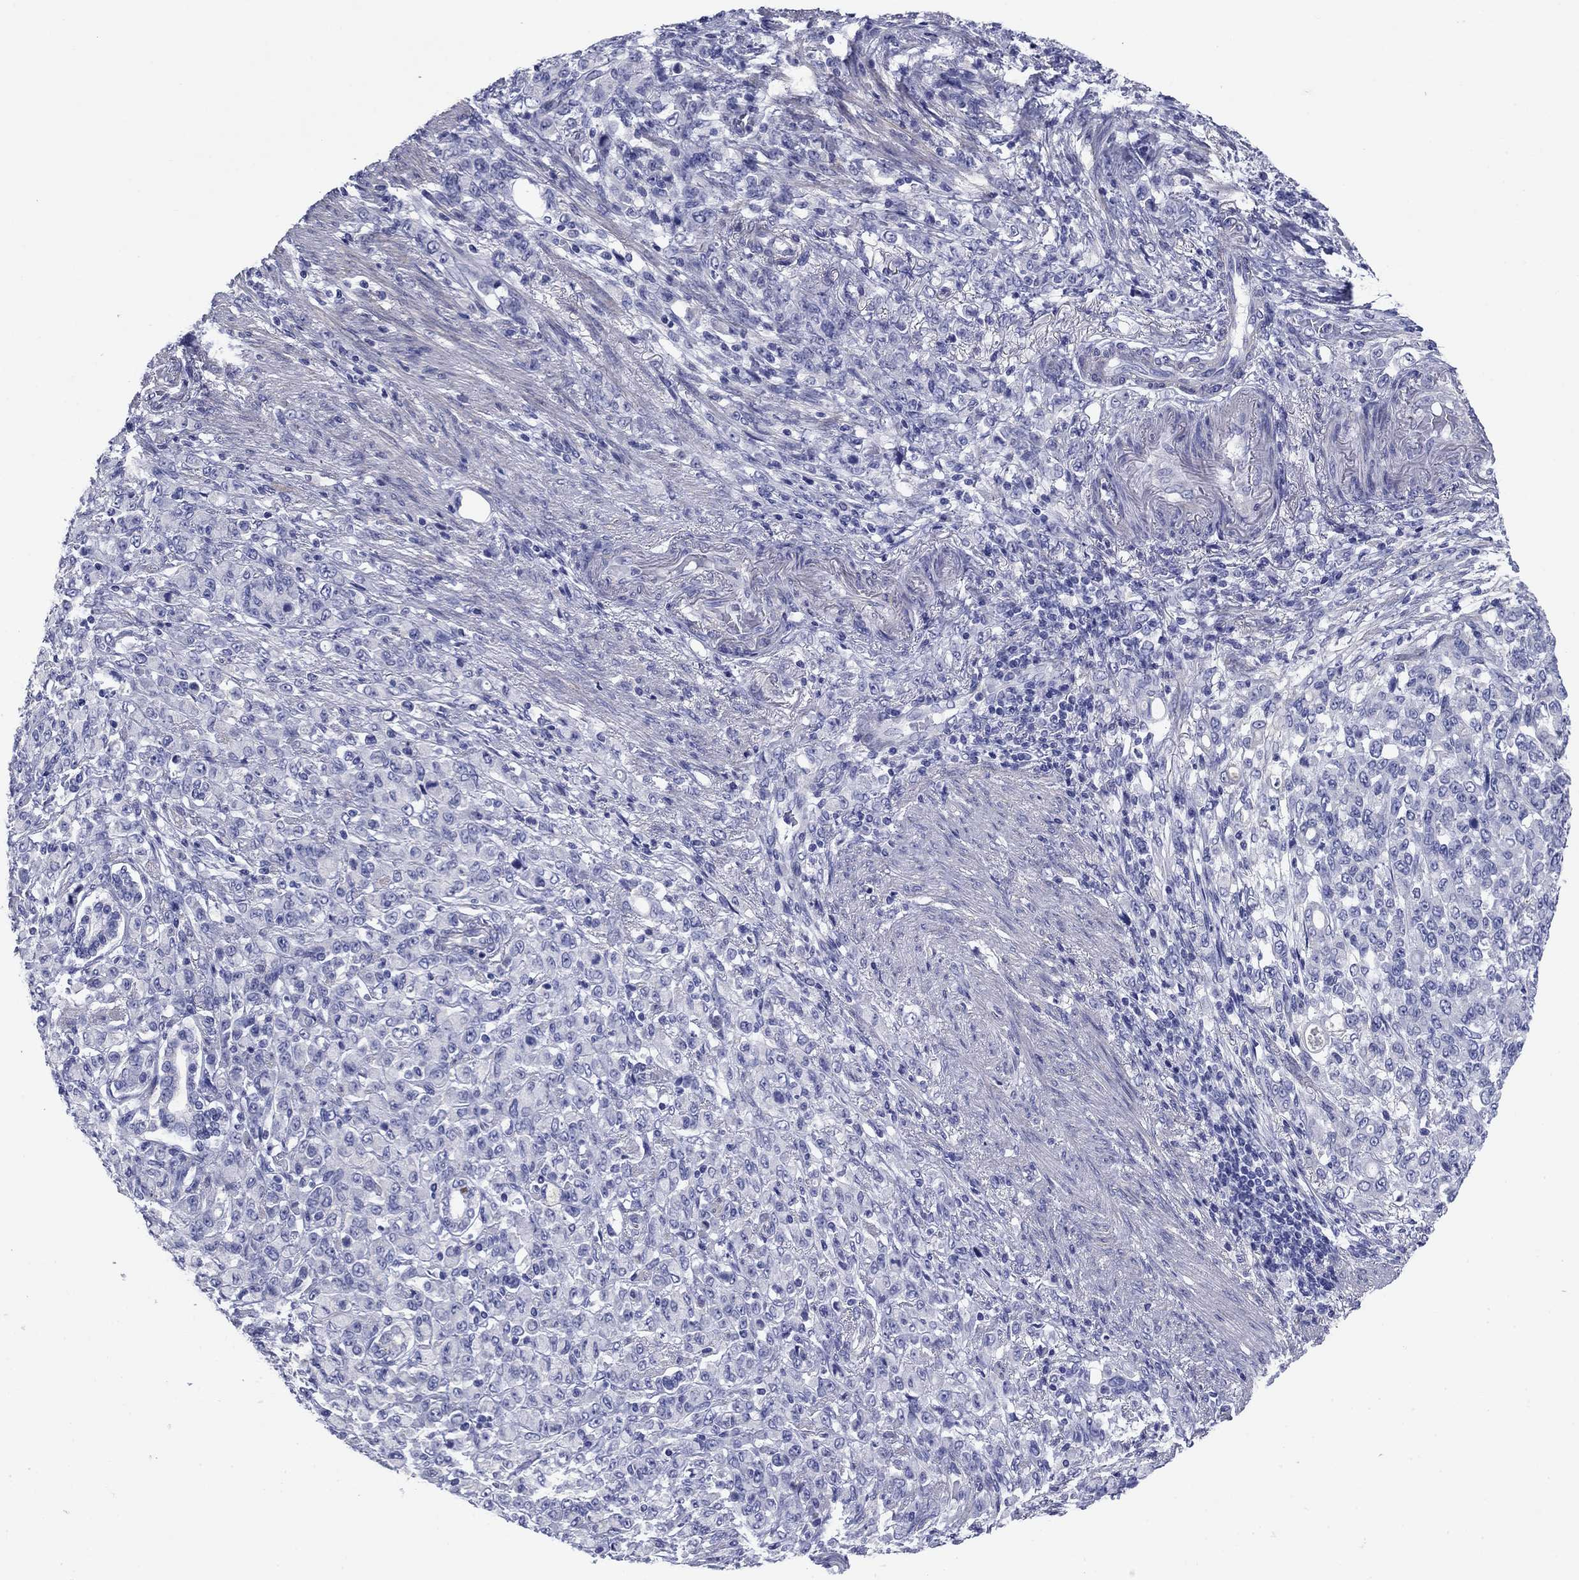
{"staining": {"intensity": "negative", "quantity": "none", "location": "none"}, "tissue": "stomach cancer", "cell_type": "Tumor cells", "image_type": "cancer", "snomed": [{"axis": "morphology", "description": "Normal tissue, NOS"}, {"axis": "morphology", "description": "Adenocarcinoma, NOS"}, {"axis": "topography", "description": "Stomach"}], "caption": "This is an IHC micrograph of human stomach cancer. There is no expression in tumor cells.", "gene": "PRKCG", "patient": {"sex": "female", "age": 79}}